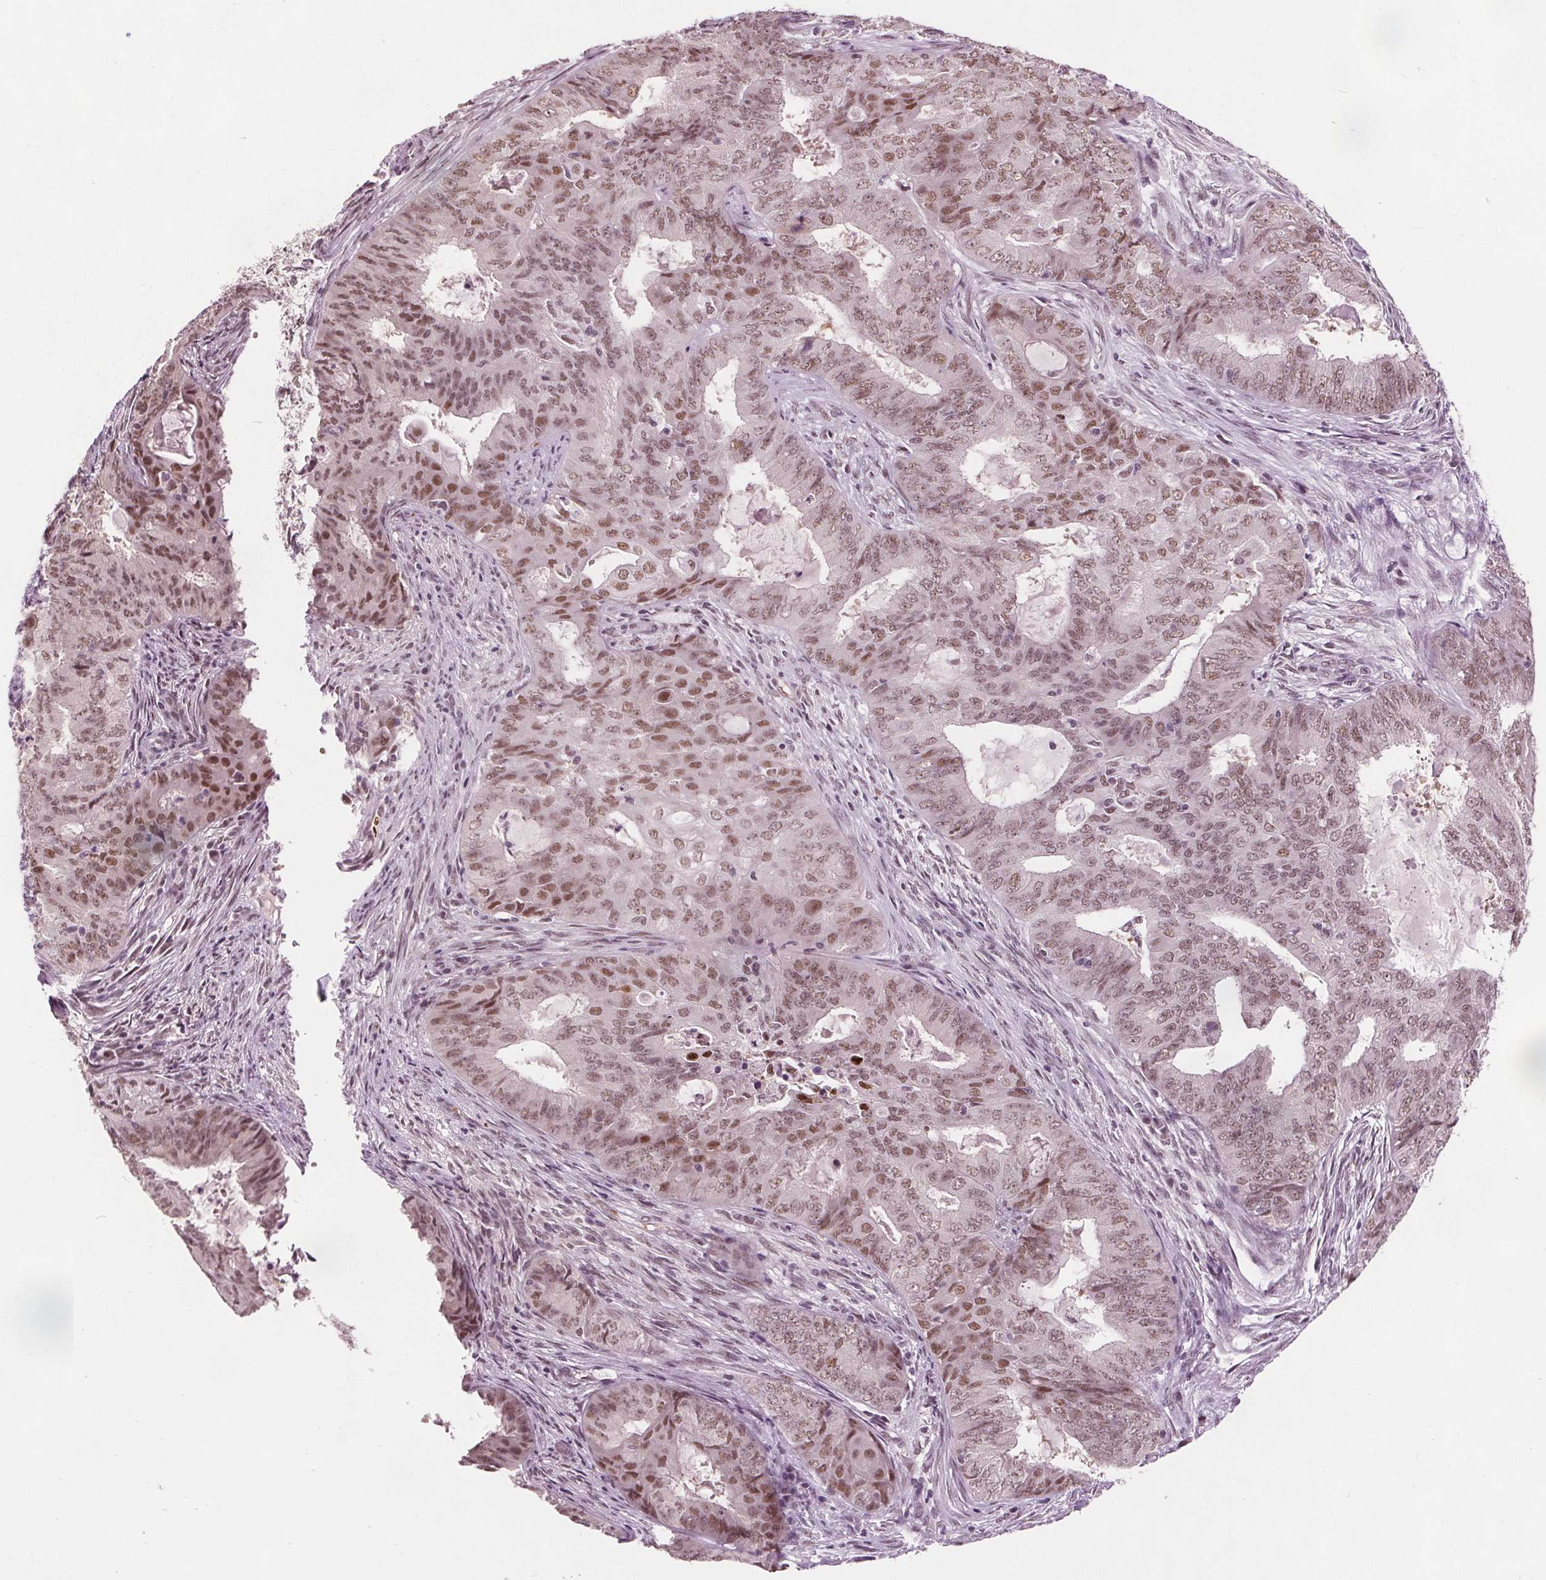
{"staining": {"intensity": "moderate", "quantity": ">75%", "location": "nuclear"}, "tissue": "endometrial cancer", "cell_type": "Tumor cells", "image_type": "cancer", "snomed": [{"axis": "morphology", "description": "Adenocarcinoma, NOS"}, {"axis": "topography", "description": "Endometrium"}], "caption": "High-magnification brightfield microscopy of endometrial cancer (adenocarcinoma) stained with DAB (brown) and counterstained with hematoxylin (blue). tumor cells exhibit moderate nuclear positivity is identified in approximately>75% of cells.", "gene": "IWS1", "patient": {"sex": "female", "age": 62}}